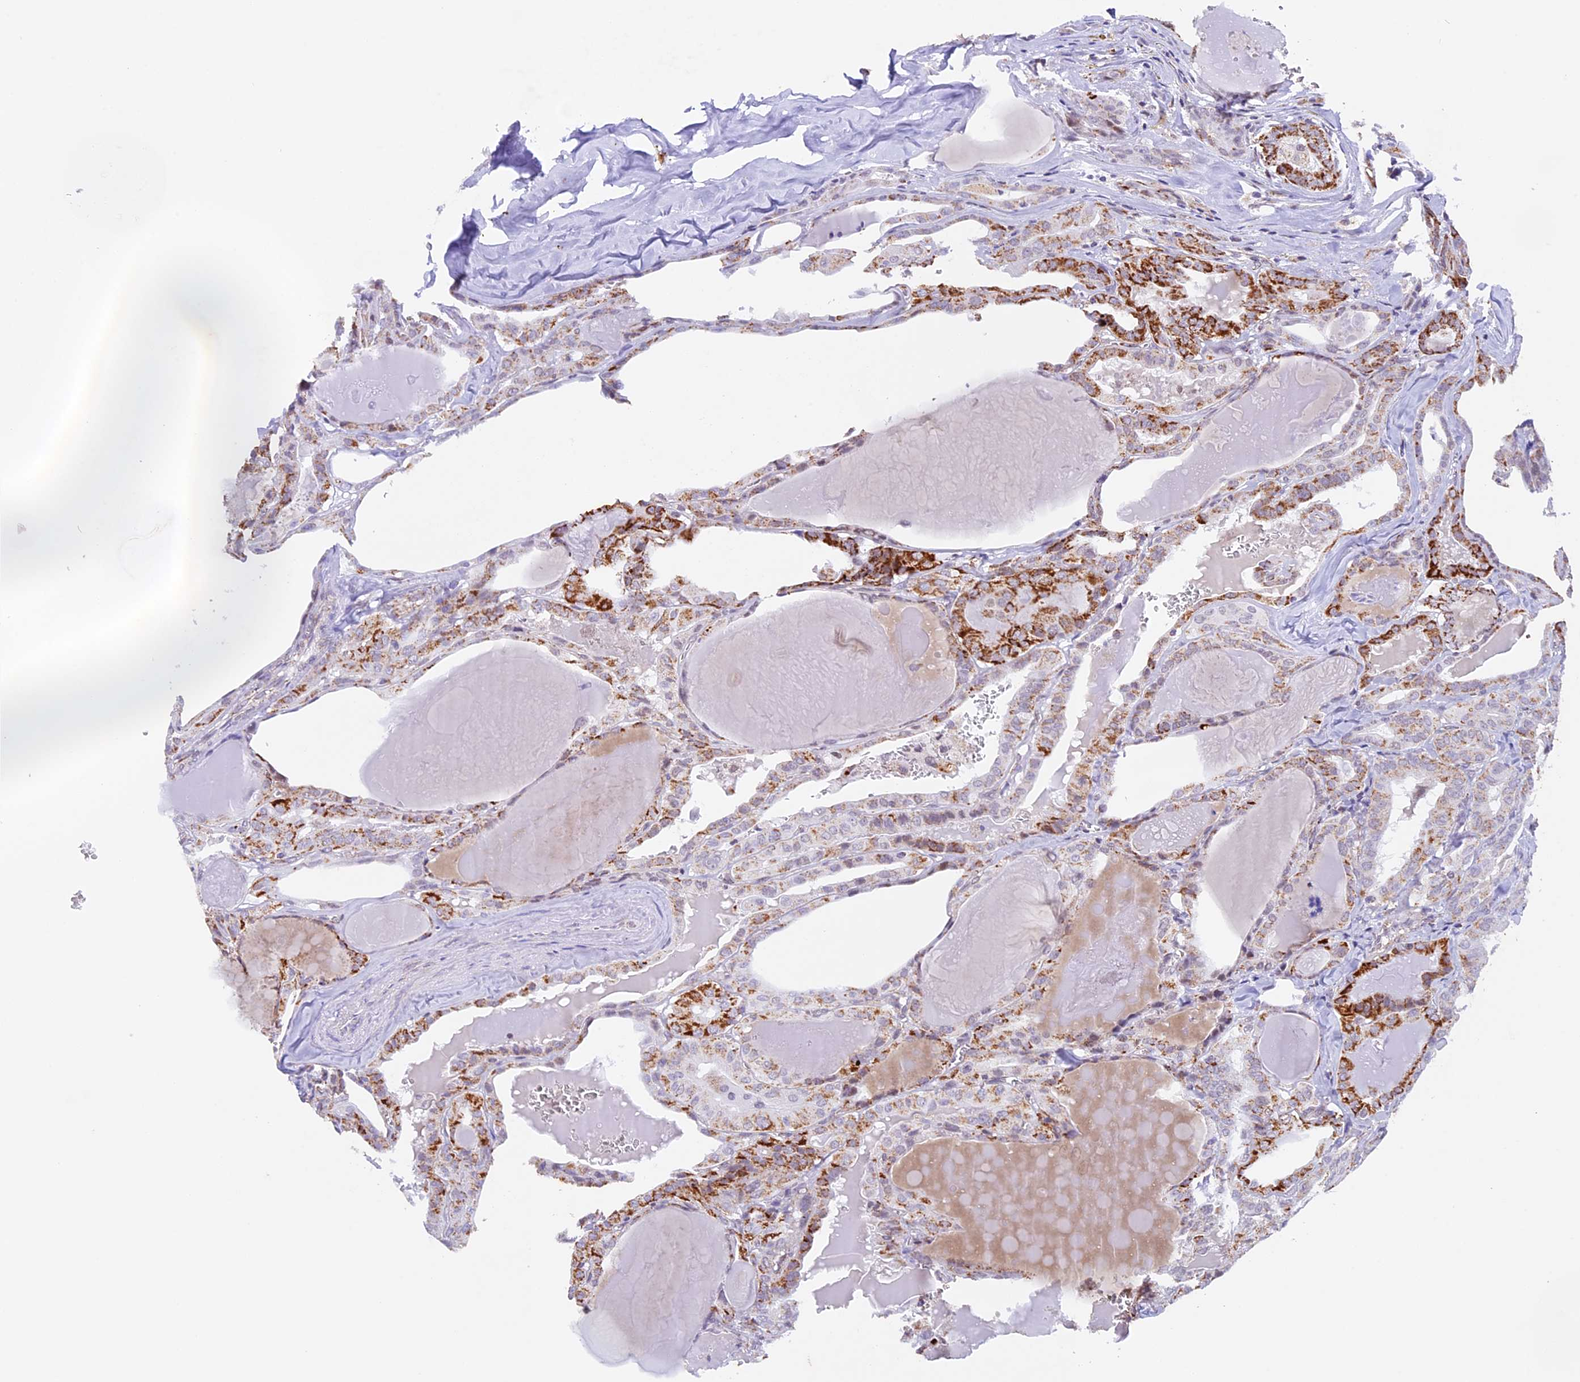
{"staining": {"intensity": "moderate", "quantity": ">75%", "location": "cytoplasmic/membranous"}, "tissue": "thyroid cancer", "cell_type": "Tumor cells", "image_type": "cancer", "snomed": [{"axis": "morphology", "description": "Papillary adenocarcinoma, NOS"}, {"axis": "topography", "description": "Thyroid gland"}], "caption": "Immunohistochemistry (IHC) histopathology image of neoplastic tissue: human papillary adenocarcinoma (thyroid) stained using IHC exhibits medium levels of moderate protein expression localized specifically in the cytoplasmic/membranous of tumor cells, appearing as a cytoplasmic/membranous brown color.", "gene": "TFAM", "patient": {"sex": "male", "age": 52}}